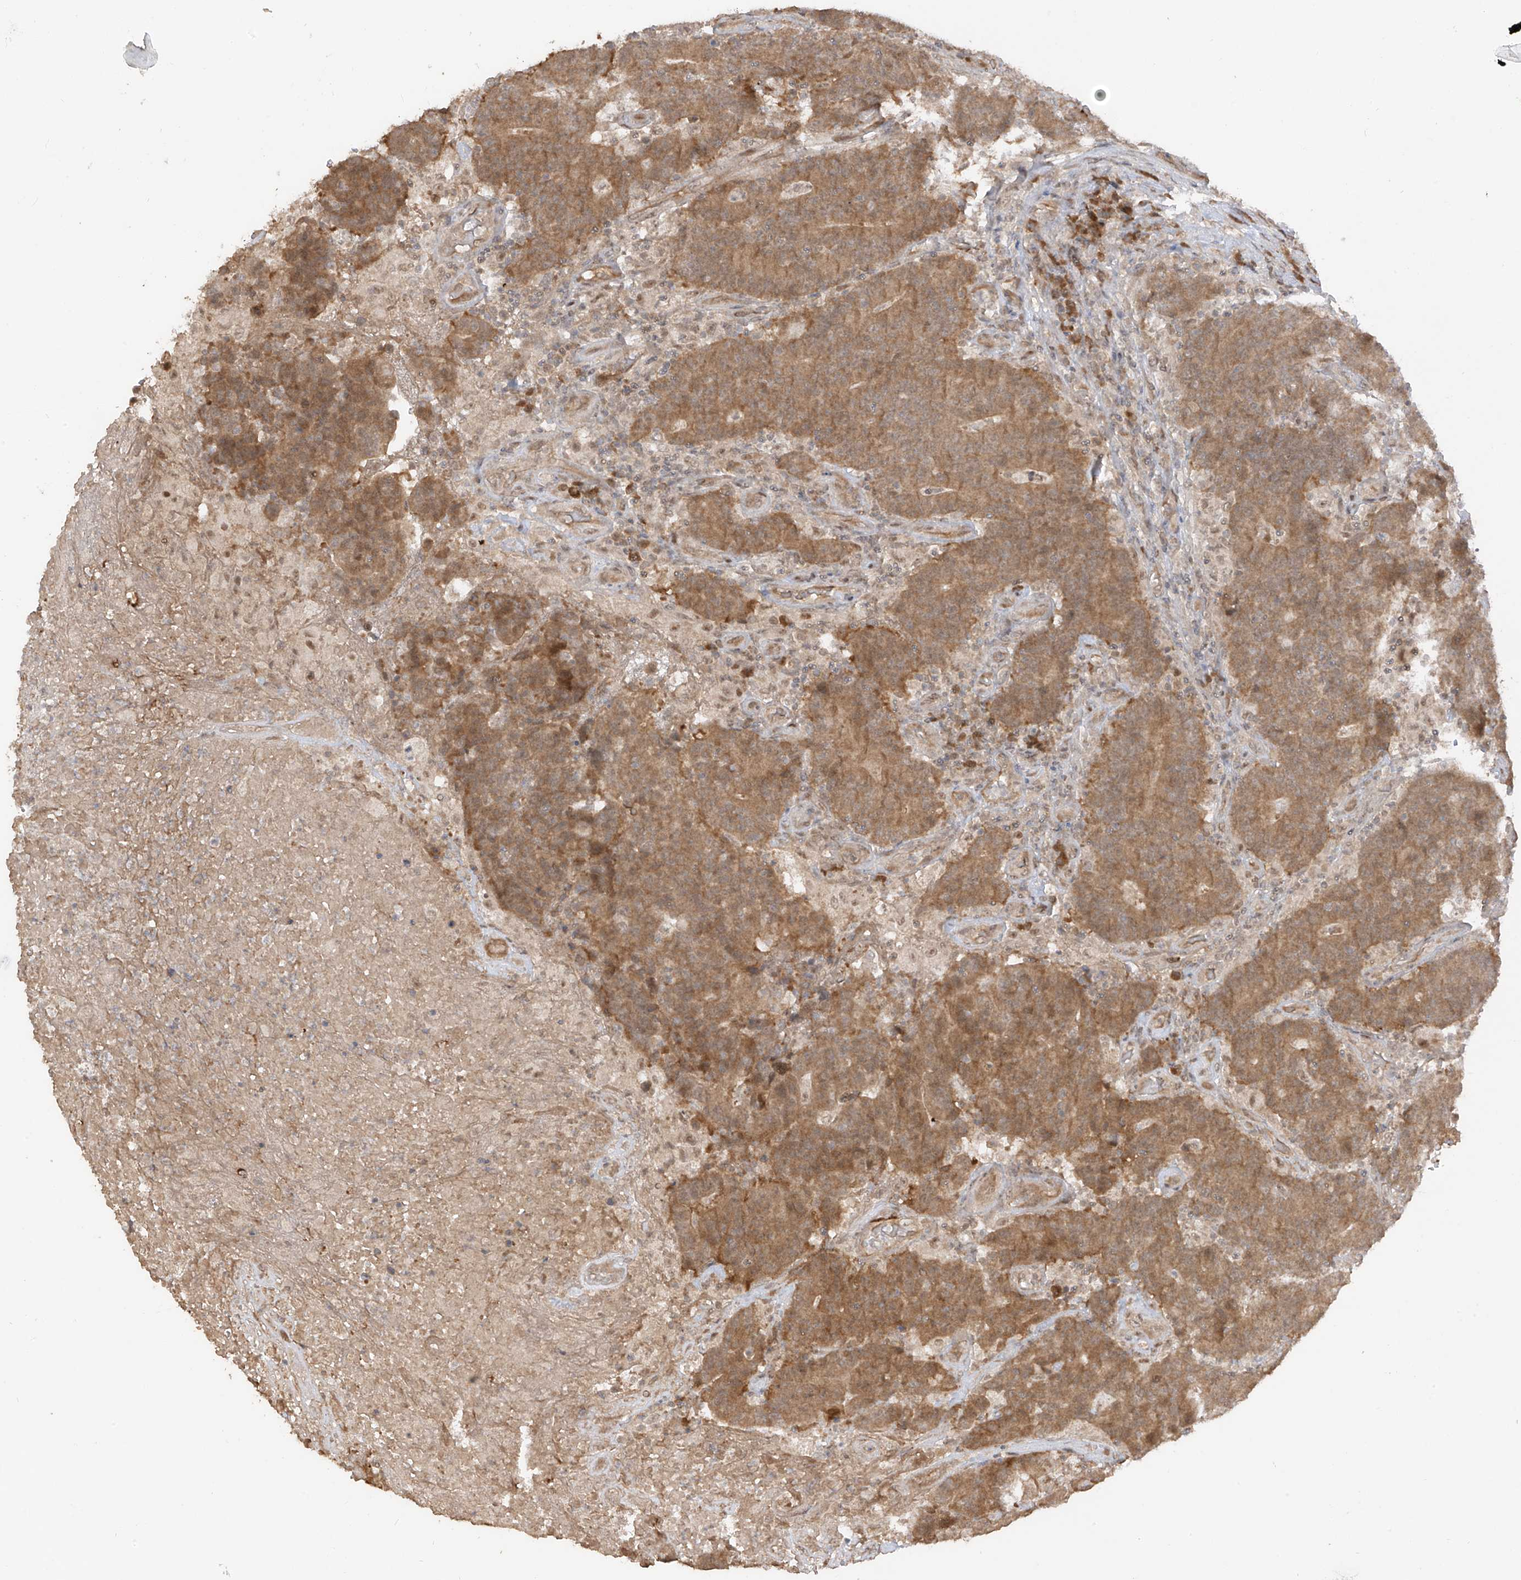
{"staining": {"intensity": "moderate", "quantity": ">75%", "location": "cytoplasmic/membranous"}, "tissue": "colorectal cancer", "cell_type": "Tumor cells", "image_type": "cancer", "snomed": [{"axis": "morphology", "description": "Normal tissue, NOS"}, {"axis": "morphology", "description": "Adenocarcinoma, NOS"}, {"axis": "topography", "description": "Colon"}], "caption": "Adenocarcinoma (colorectal) stained with a protein marker reveals moderate staining in tumor cells.", "gene": "COLGALT2", "patient": {"sex": "female", "age": 75}}